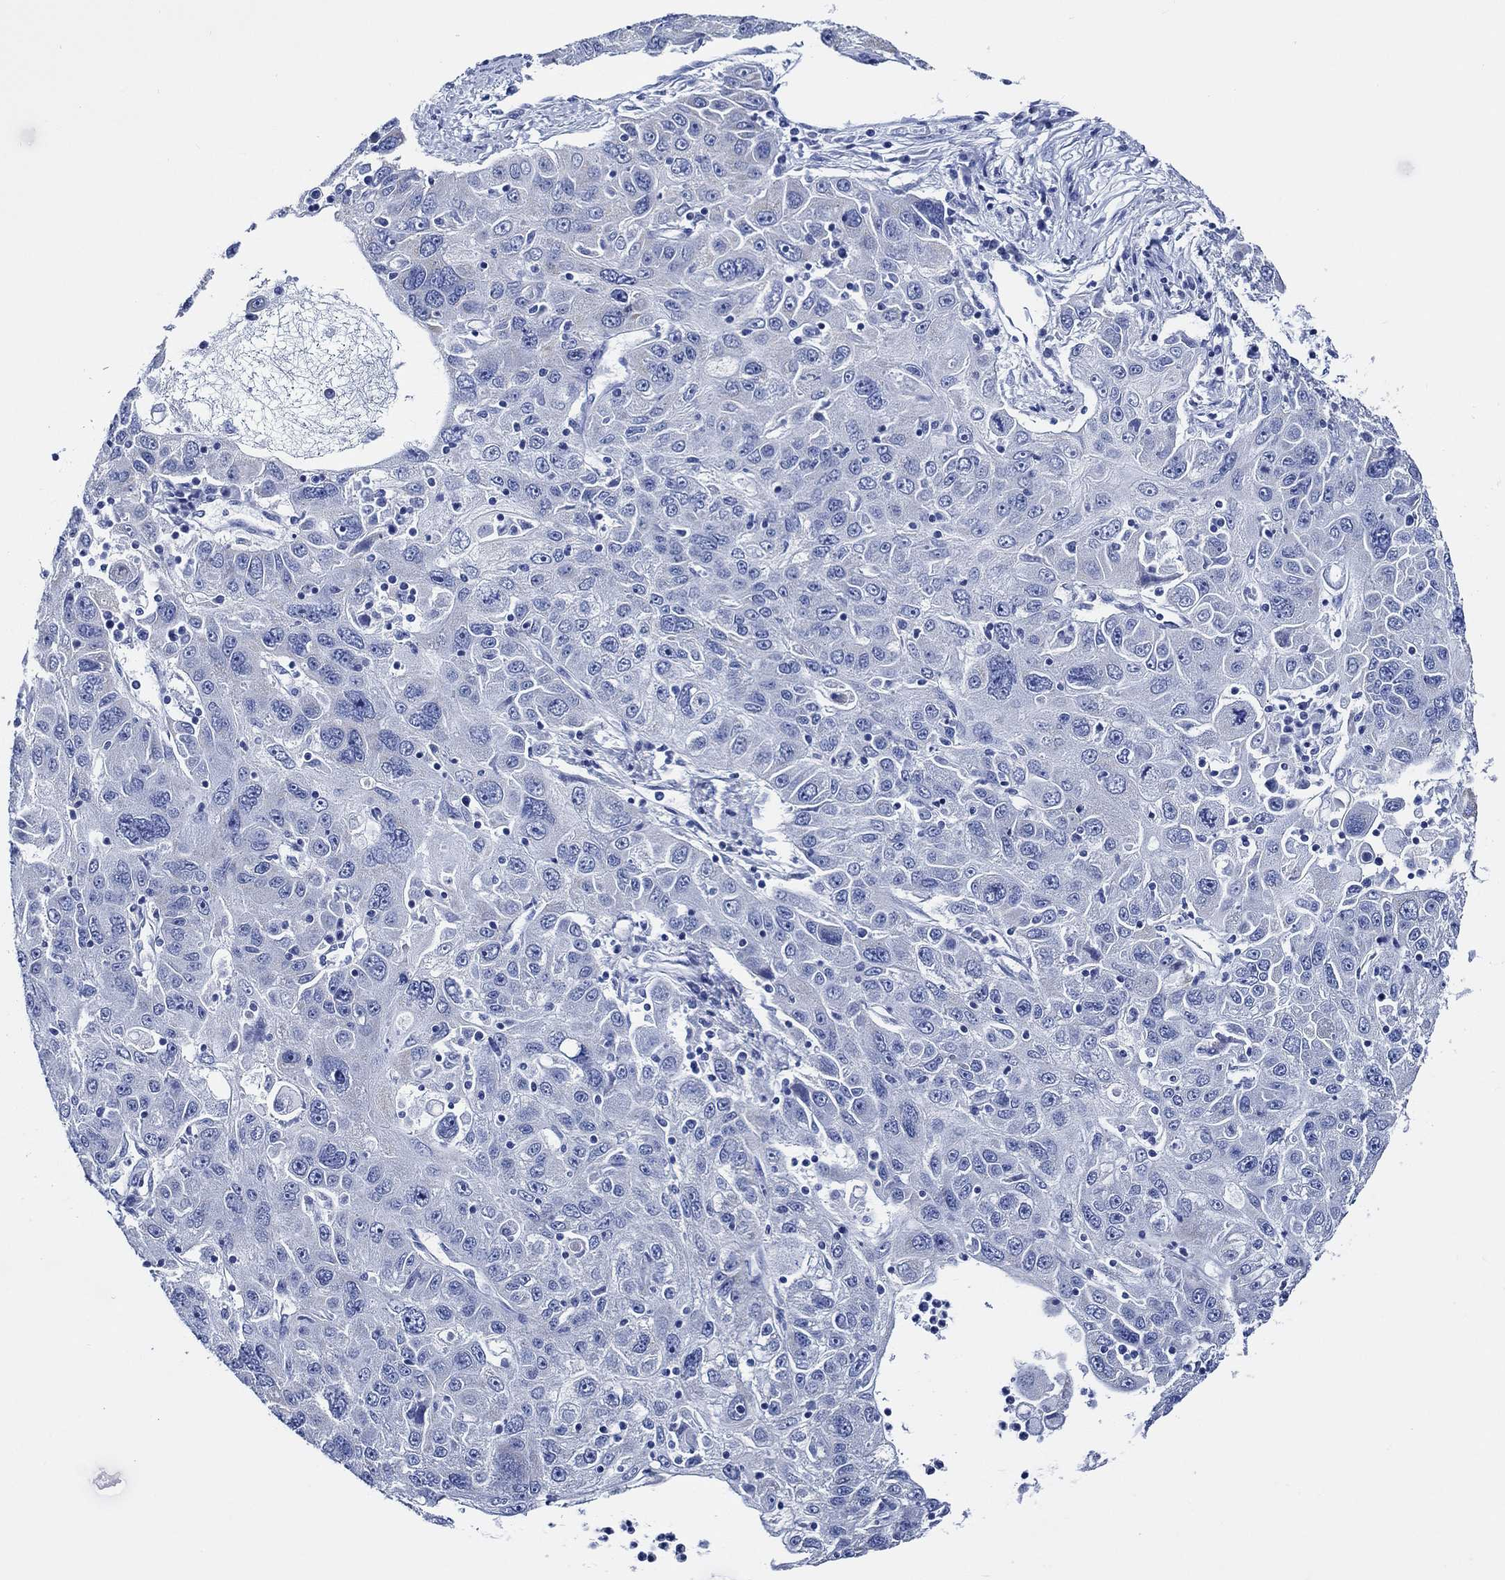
{"staining": {"intensity": "negative", "quantity": "none", "location": "none"}, "tissue": "stomach cancer", "cell_type": "Tumor cells", "image_type": "cancer", "snomed": [{"axis": "morphology", "description": "Adenocarcinoma, NOS"}, {"axis": "topography", "description": "Stomach"}], "caption": "IHC of human adenocarcinoma (stomach) exhibits no expression in tumor cells.", "gene": "WDR62", "patient": {"sex": "male", "age": 56}}